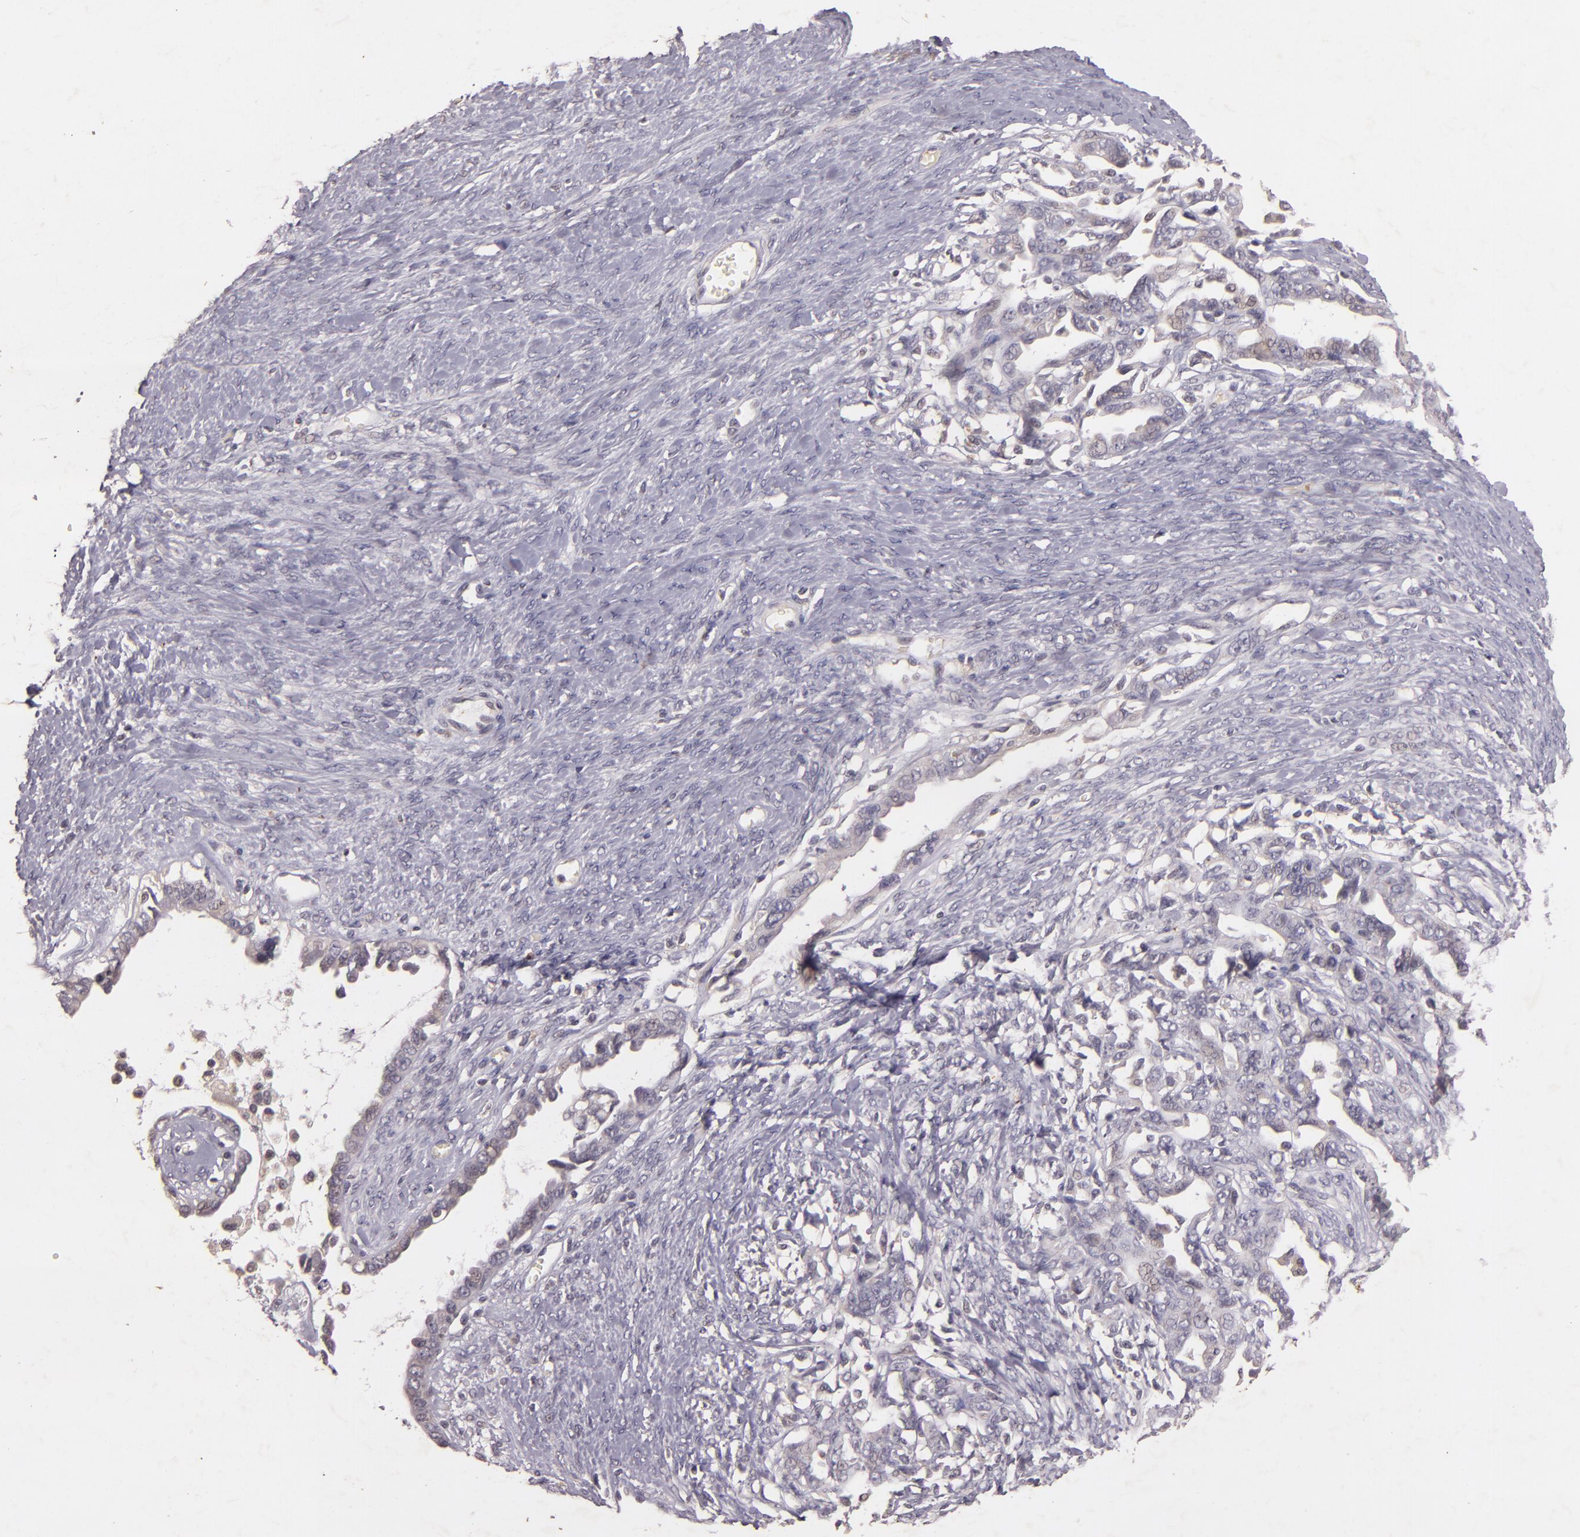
{"staining": {"intensity": "negative", "quantity": "none", "location": "none"}, "tissue": "ovarian cancer", "cell_type": "Tumor cells", "image_type": "cancer", "snomed": [{"axis": "morphology", "description": "Cystadenocarcinoma, serous, NOS"}, {"axis": "topography", "description": "Ovary"}], "caption": "An immunohistochemistry (IHC) photomicrograph of ovarian serous cystadenocarcinoma is shown. There is no staining in tumor cells of ovarian serous cystadenocarcinoma.", "gene": "TFF1", "patient": {"sex": "female", "age": 69}}